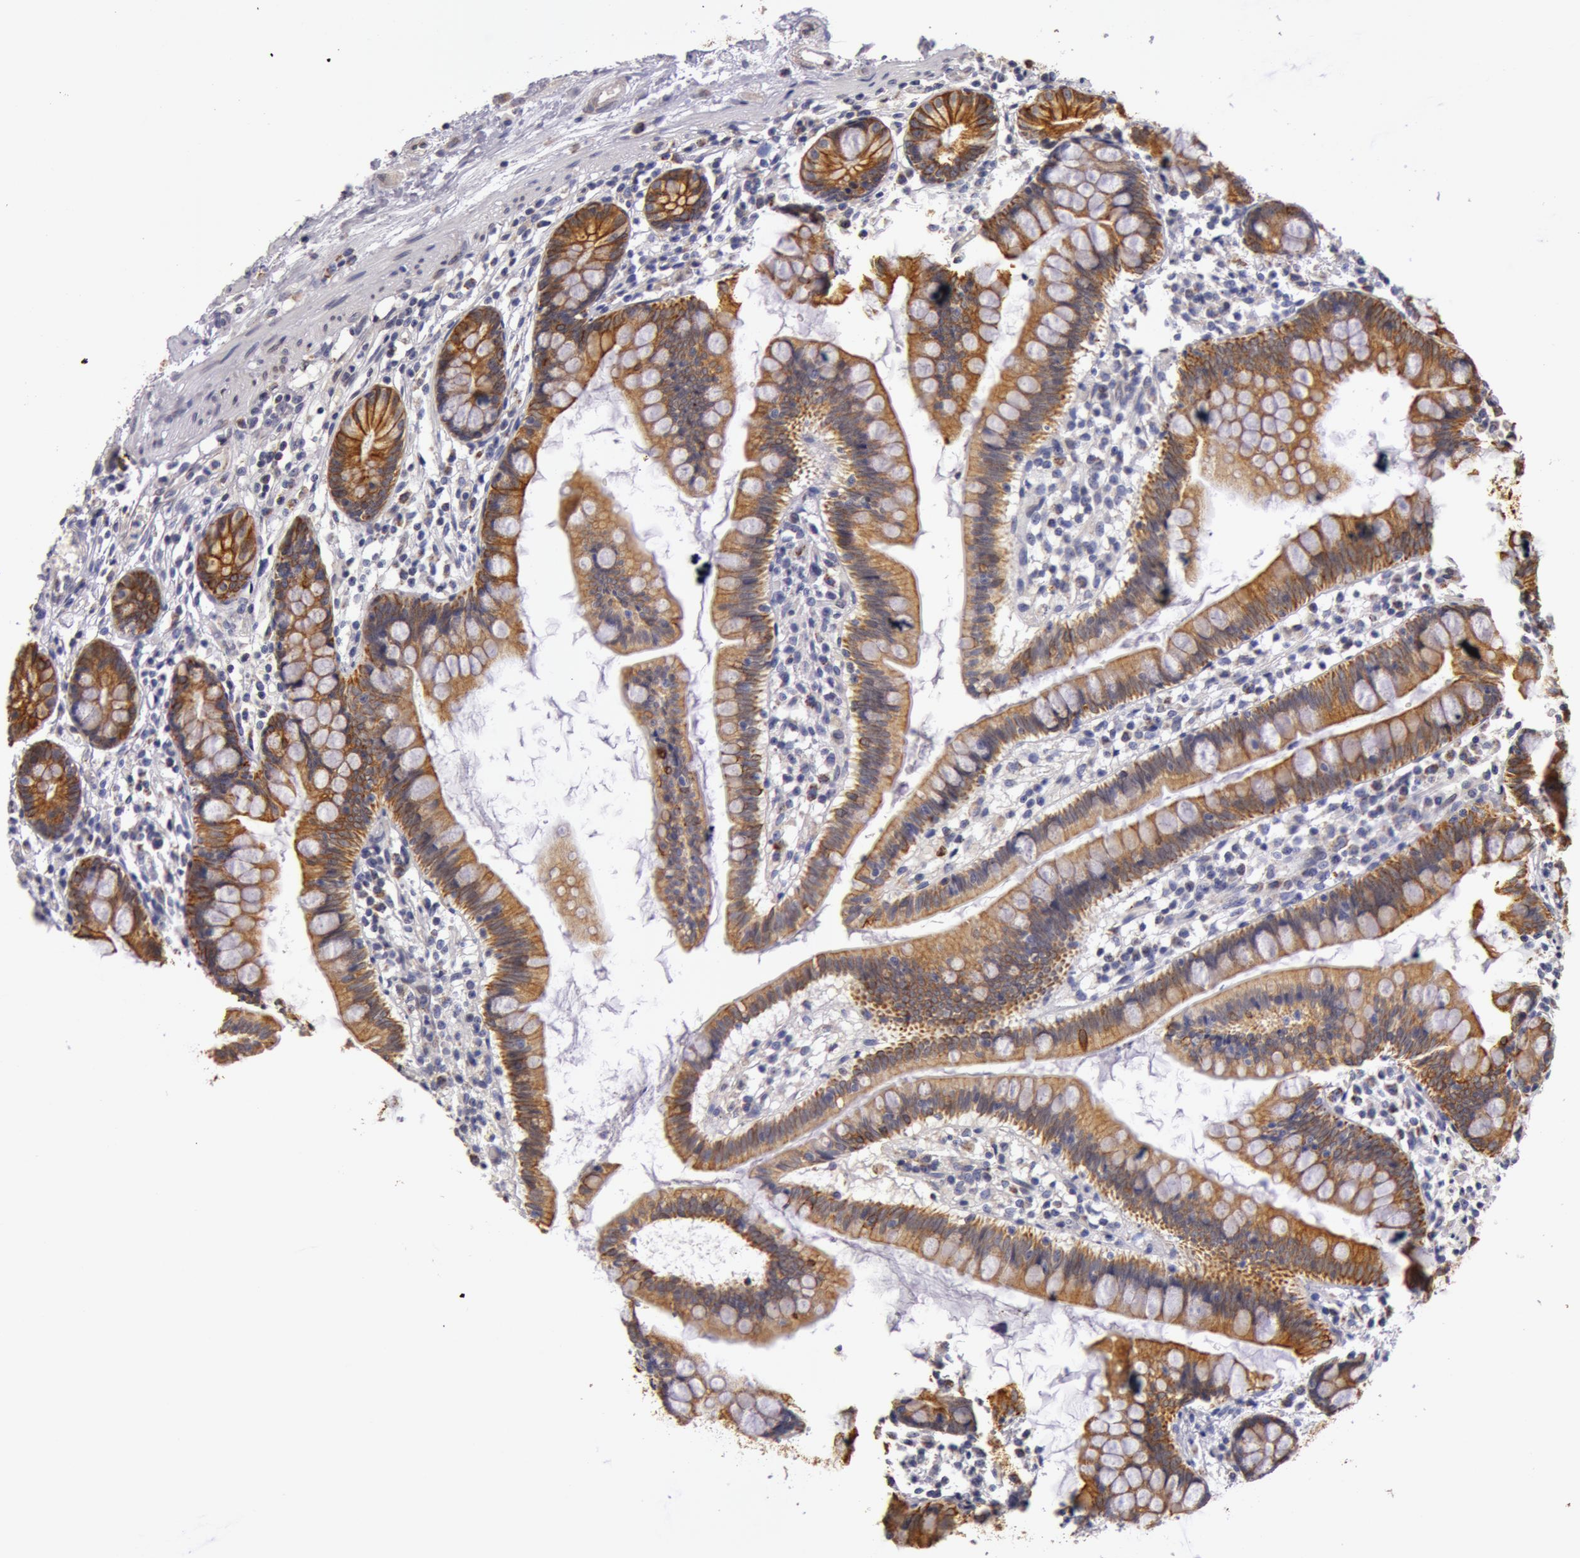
{"staining": {"intensity": "moderate", "quantity": ">75%", "location": "cytoplasmic/membranous"}, "tissue": "small intestine", "cell_type": "Glandular cells", "image_type": "normal", "snomed": [{"axis": "morphology", "description": "Normal tissue, NOS"}, {"axis": "topography", "description": "Small intestine"}], "caption": "Human small intestine stained with a brown dye exhibits moderate cytoplasmic/membranous positive expression in approximately >75% of glandular cells.", "gene": "KRT18", "patient": {"sex": "female", "age": 51}}